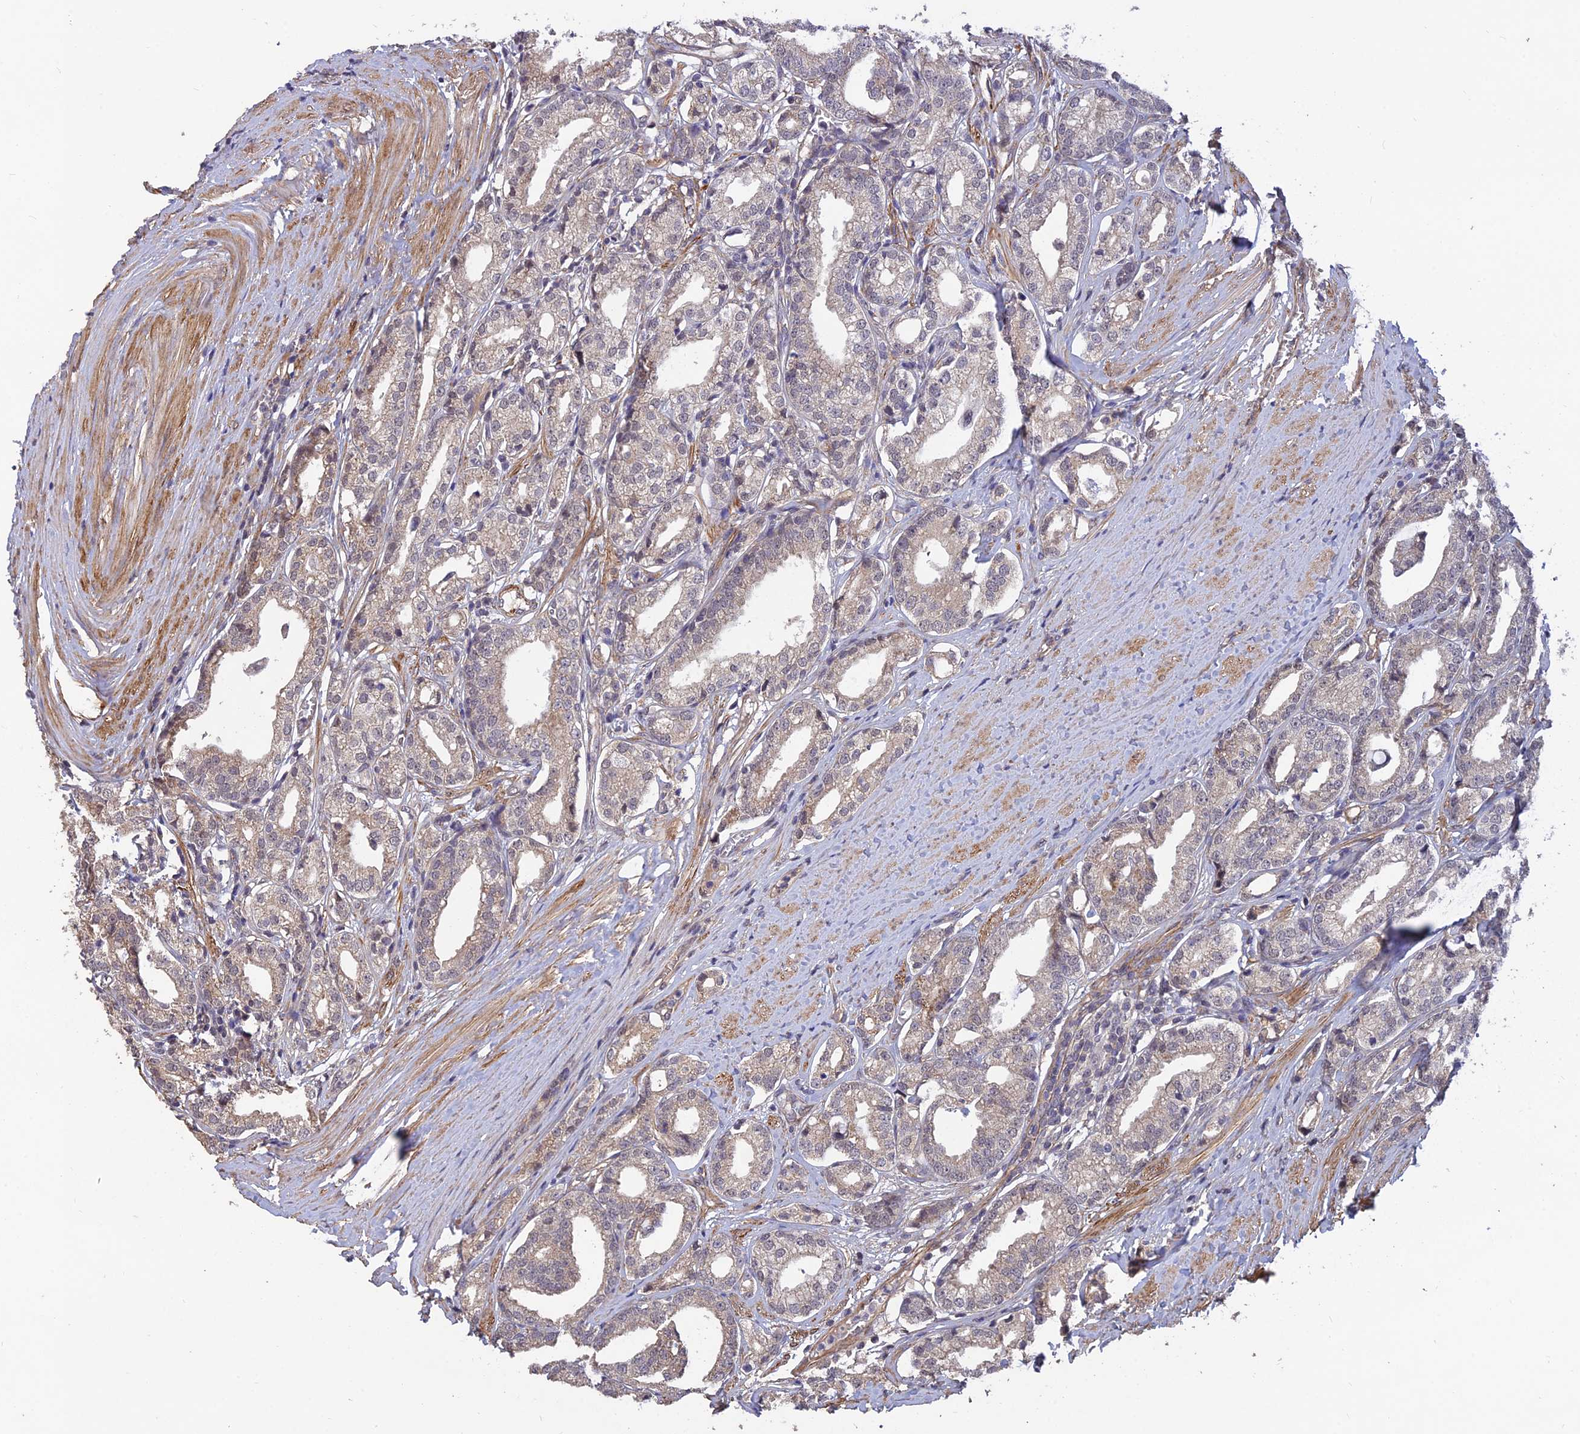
{"staining": {"intensity": "weak", "quantity": "<25%", "location": "cytoplasmic/membranous"}, "tissue": "prostate cancer", "cell_type": "Tumor cells", "image_type": "cancer", "snomed": [{"axis": "morphology", "description": "Adenocarcinoma, High grade"}, {"axis": "topography", "description": "Prostate"}], "caption": "The photomicrograph displays no significant staining in tumor cells of adenocarcinoma (high-grade) (prostate). The staining was performed using DAB (3,3'-diaminobenzidine) to visualize the protein expression in brown, while the nuclei were stained in blue with hematoxylin (Magnification: 20x).", "gene": "PAGR1", "patient": {"sex": "male", "age": 69}}